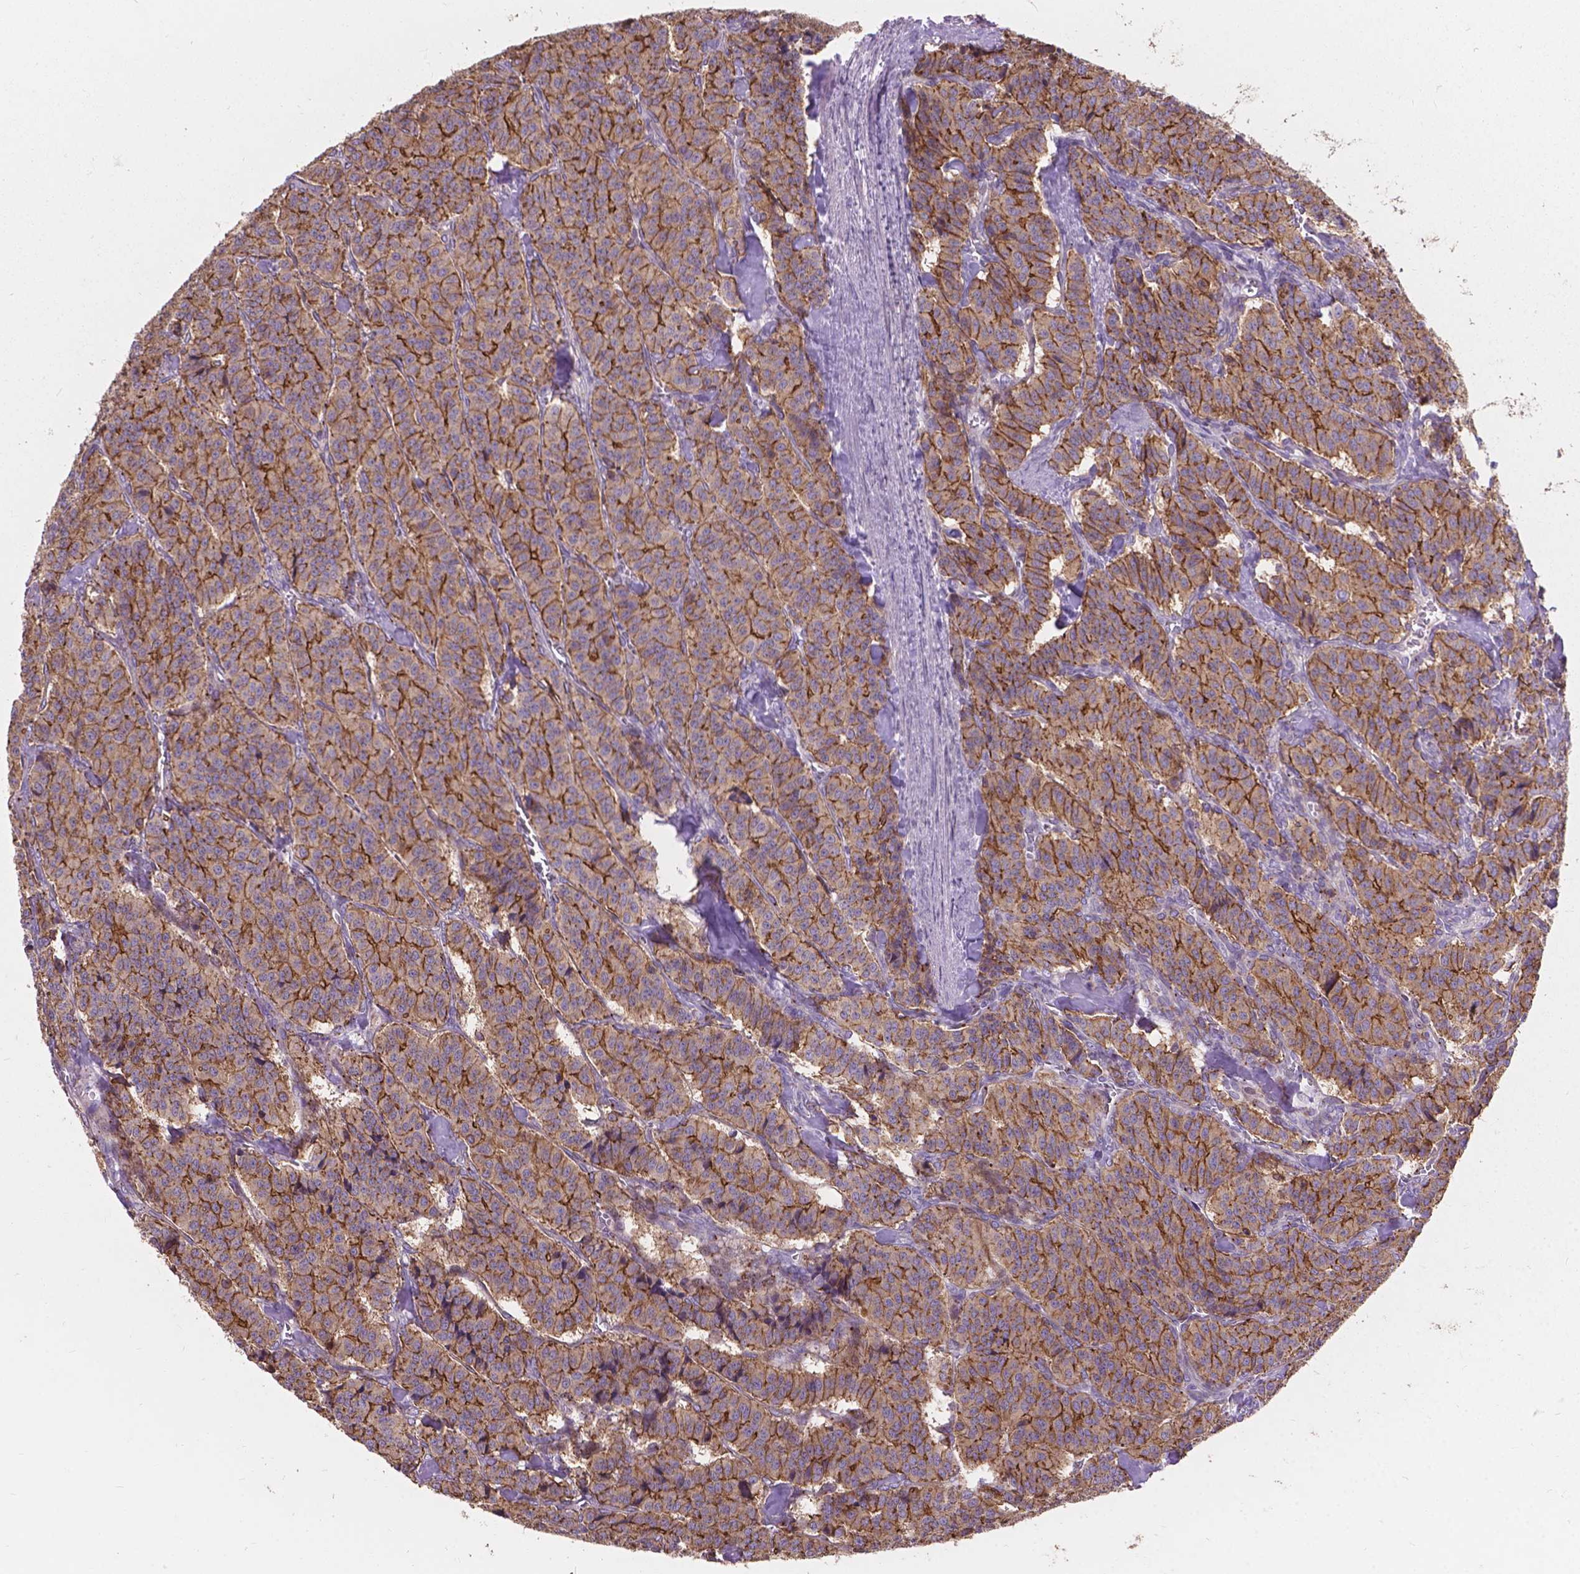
{"staining": {"intensity": "moderate", "quantity": "25%-75%", "location": "cytoplasmic/membranous"}, "tissue": "carcinoid", "cell_type": "Tumor cells", "image_type": "cancer", "snomed": [{"axis": "morphology", "description": "Normal tissue, NOS"}, {"axis": "morphology", "description": "Carcinoid, malignant, NOS"}, {"axis": "topography", "description": "Lung"}], "caption": "Carcinoid was stained to show a protein in brown. There is medium levels of moderate cytoplasmic/membranous staining in about 25%-75% of tumor cells.", "gene": "MYH14", "patient": {"sex": "female", "age": 46}}